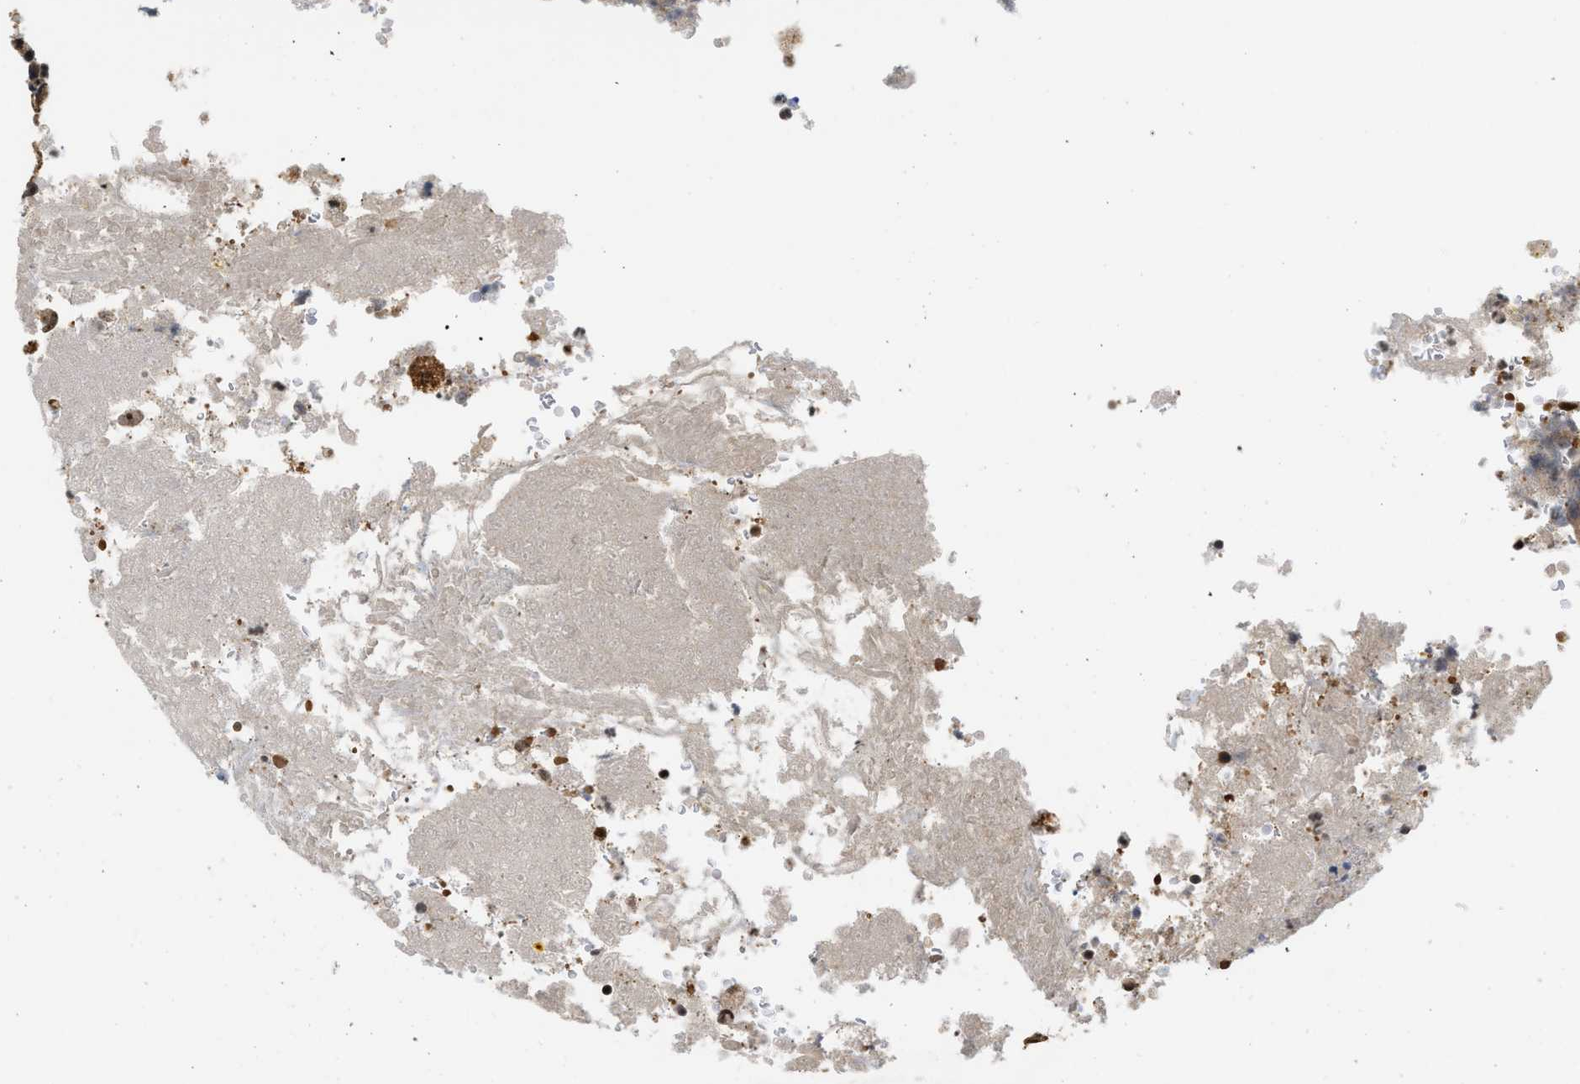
{"staining": {"intensity": "strong", "quantity": ">75%", "location": "cytoplasmic/membranous,nuclear"}, "tissue": "testis cancer", "cell_type": "Tumor cells", "image_type": "cancer", "snomed": [{"axis": "morphology", "description": "Necrosis, NOS"}, {"axis": "morphology", "description": "Carcinoma, Embryonal, NOS"}, {"axis": "topography", "description": "Testis"}], "caption": "Protein expression analysis of testis cancer (embryonal carcinoma) demonstrates strong cytoplasmic/membranous and nuclear positivity in approximately >75% of tumor cells.", "gene": "ZNF22", "patient": {"sex": "male", "age": 19}}